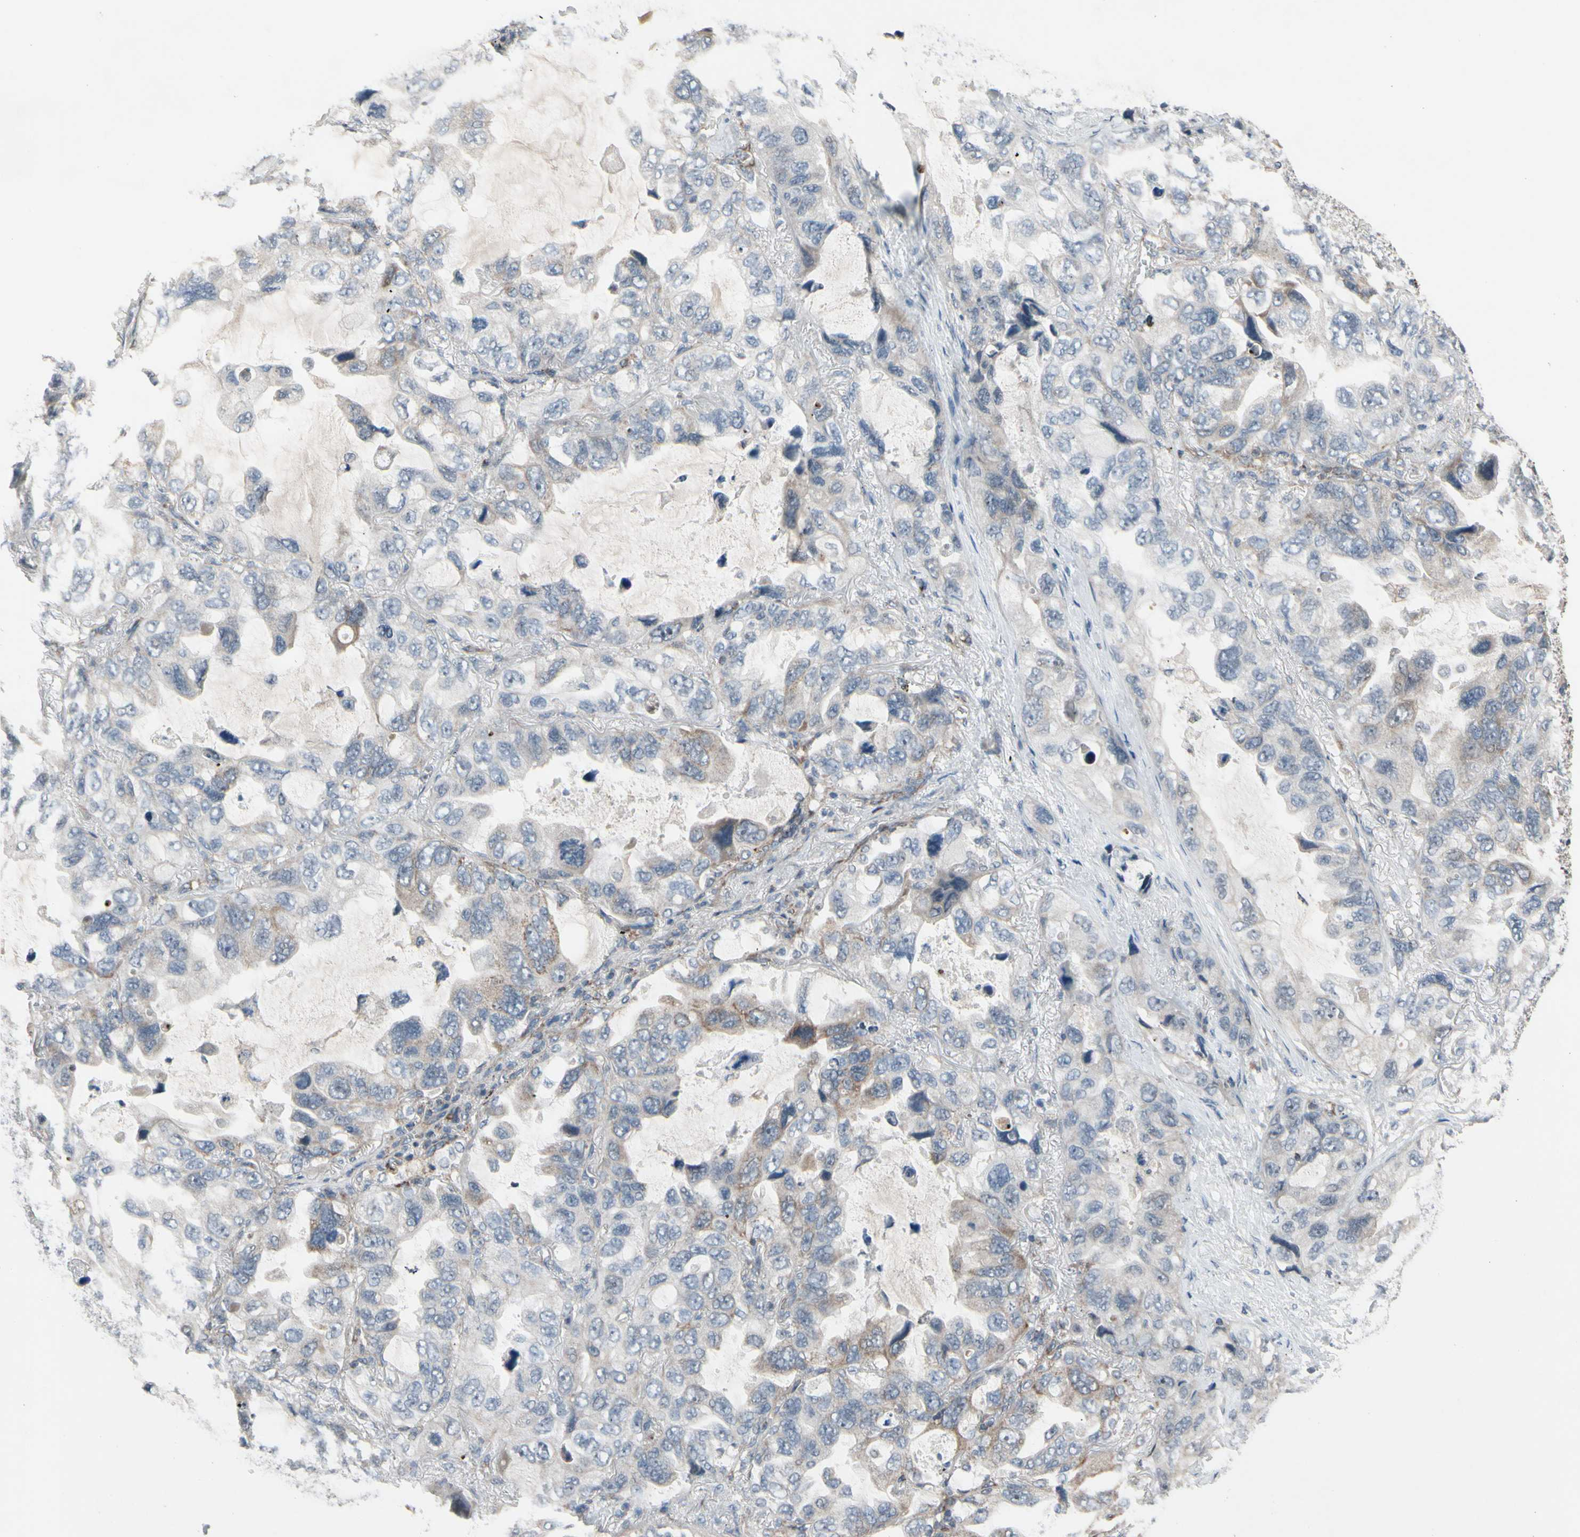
{"staining": {"intensity": "weak", "quantity": ">75%", "location": "cytoplasmic/membranous"}, "tissue": "lung cancer", "cell_type": "Tumor cells", "image_type": "cancer", "snomed": [{"axis": "morphology", "description": "Squamous cell carcinoma, NOS"}, {"axis": "topography", "description": "Lung"}], "caption": "About >75% of tumor cells in human lung squamous cell carcinoma reveal weak cytoplasmic/membranous protein positivity as visualized by brown immunohistochemical staining.", "gene": "CPT1A", "patient": {"sex": "female", "age": 73}}